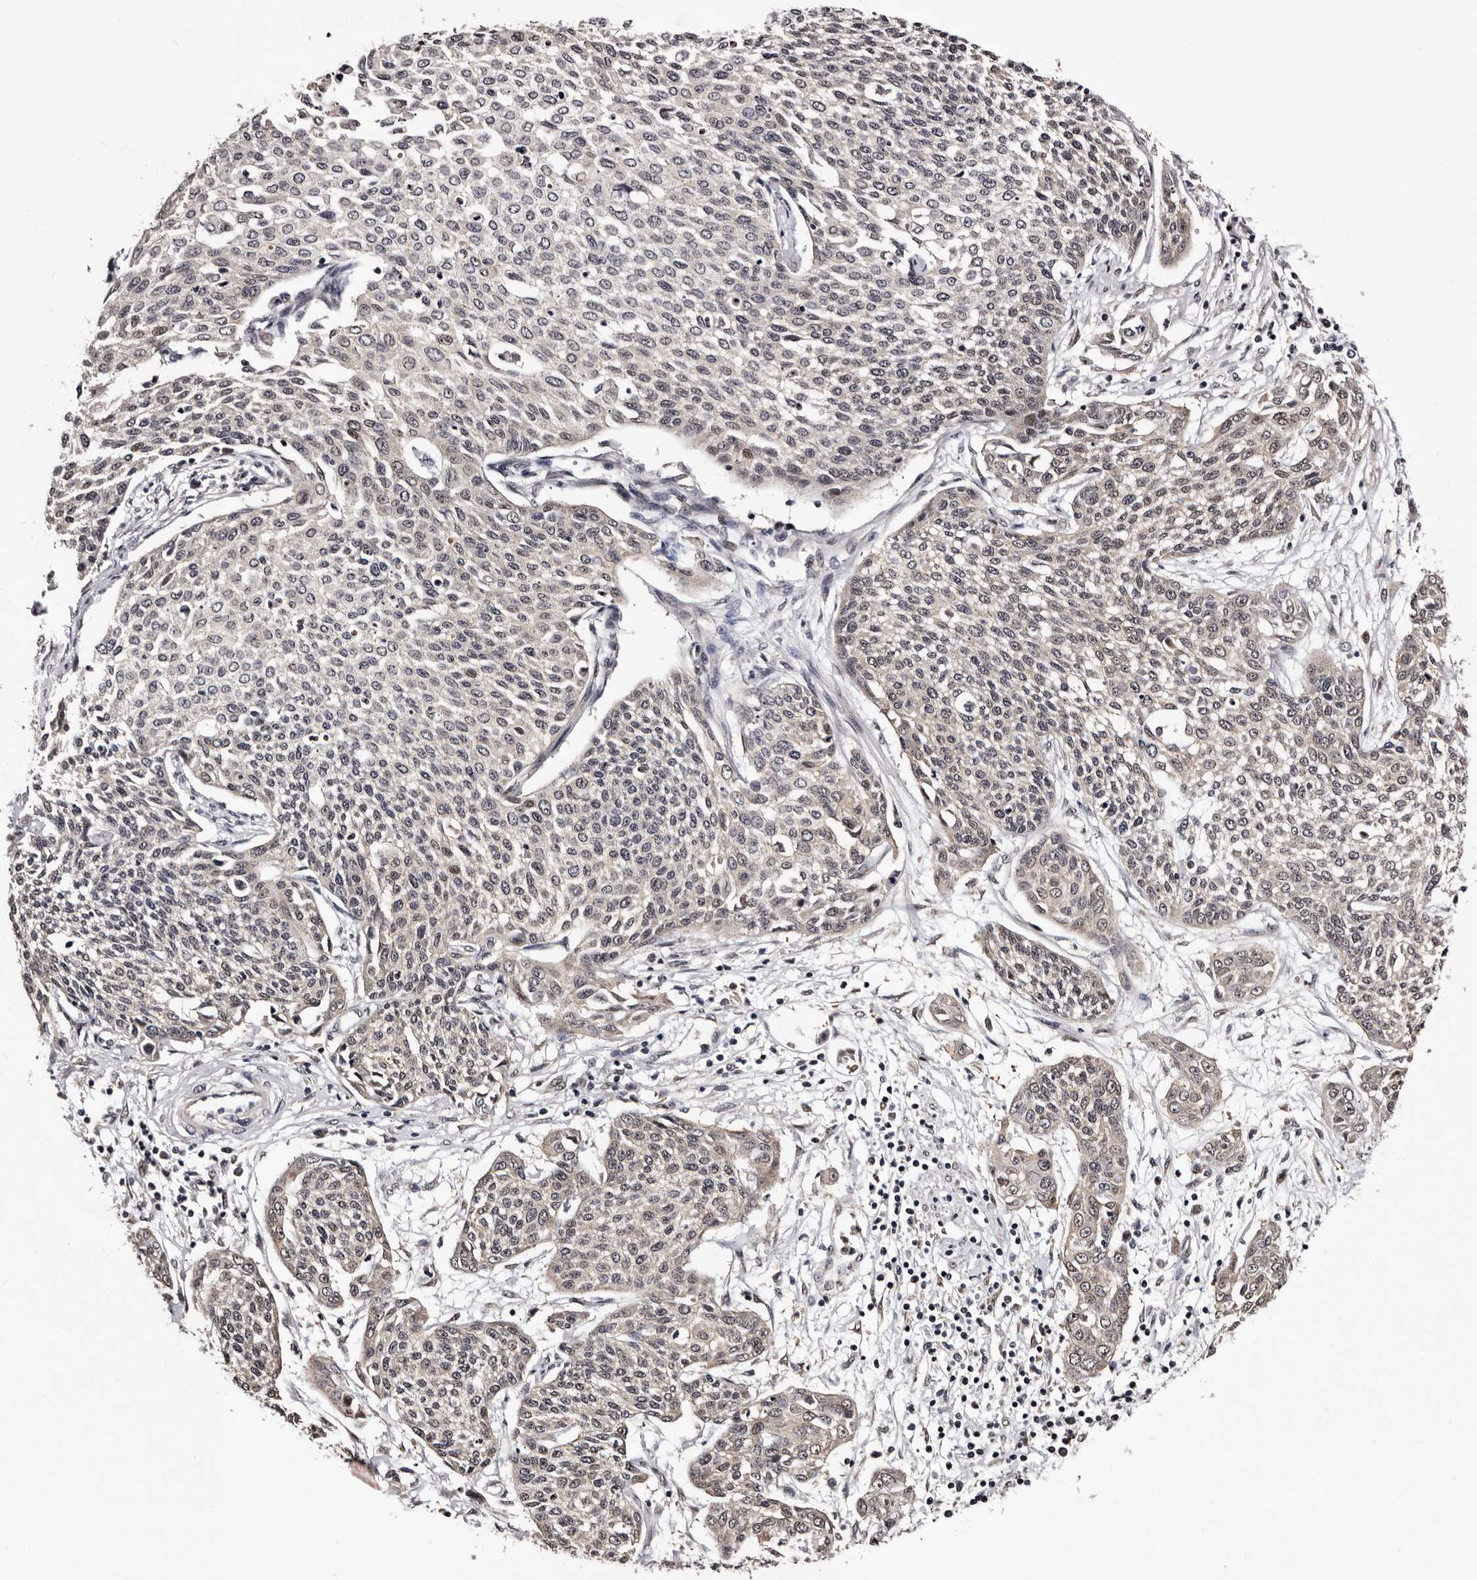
{"staining": {"intensity": "weak", "quantity": "25%-75%", "location": "nuclear"}, "tissue": "cervical cancer", "cell_type": "Tumor cells", "image_type": "cancer", "snomed": [{"axis": "morphology", "description": "Squamous cell carcinoma, NOS"}, {"axis": "topography", "description": "Cervix"}], "caption": "DAB (3,3'-diaminobenzidine) immunohistochemical staining of human cervical squamous cell carcinoma reveals weak nuclear protein expression in about 25%-75% of tumor cells.", "gene": "GLRX3", "patient": {"sex": "female", "age": 34}}